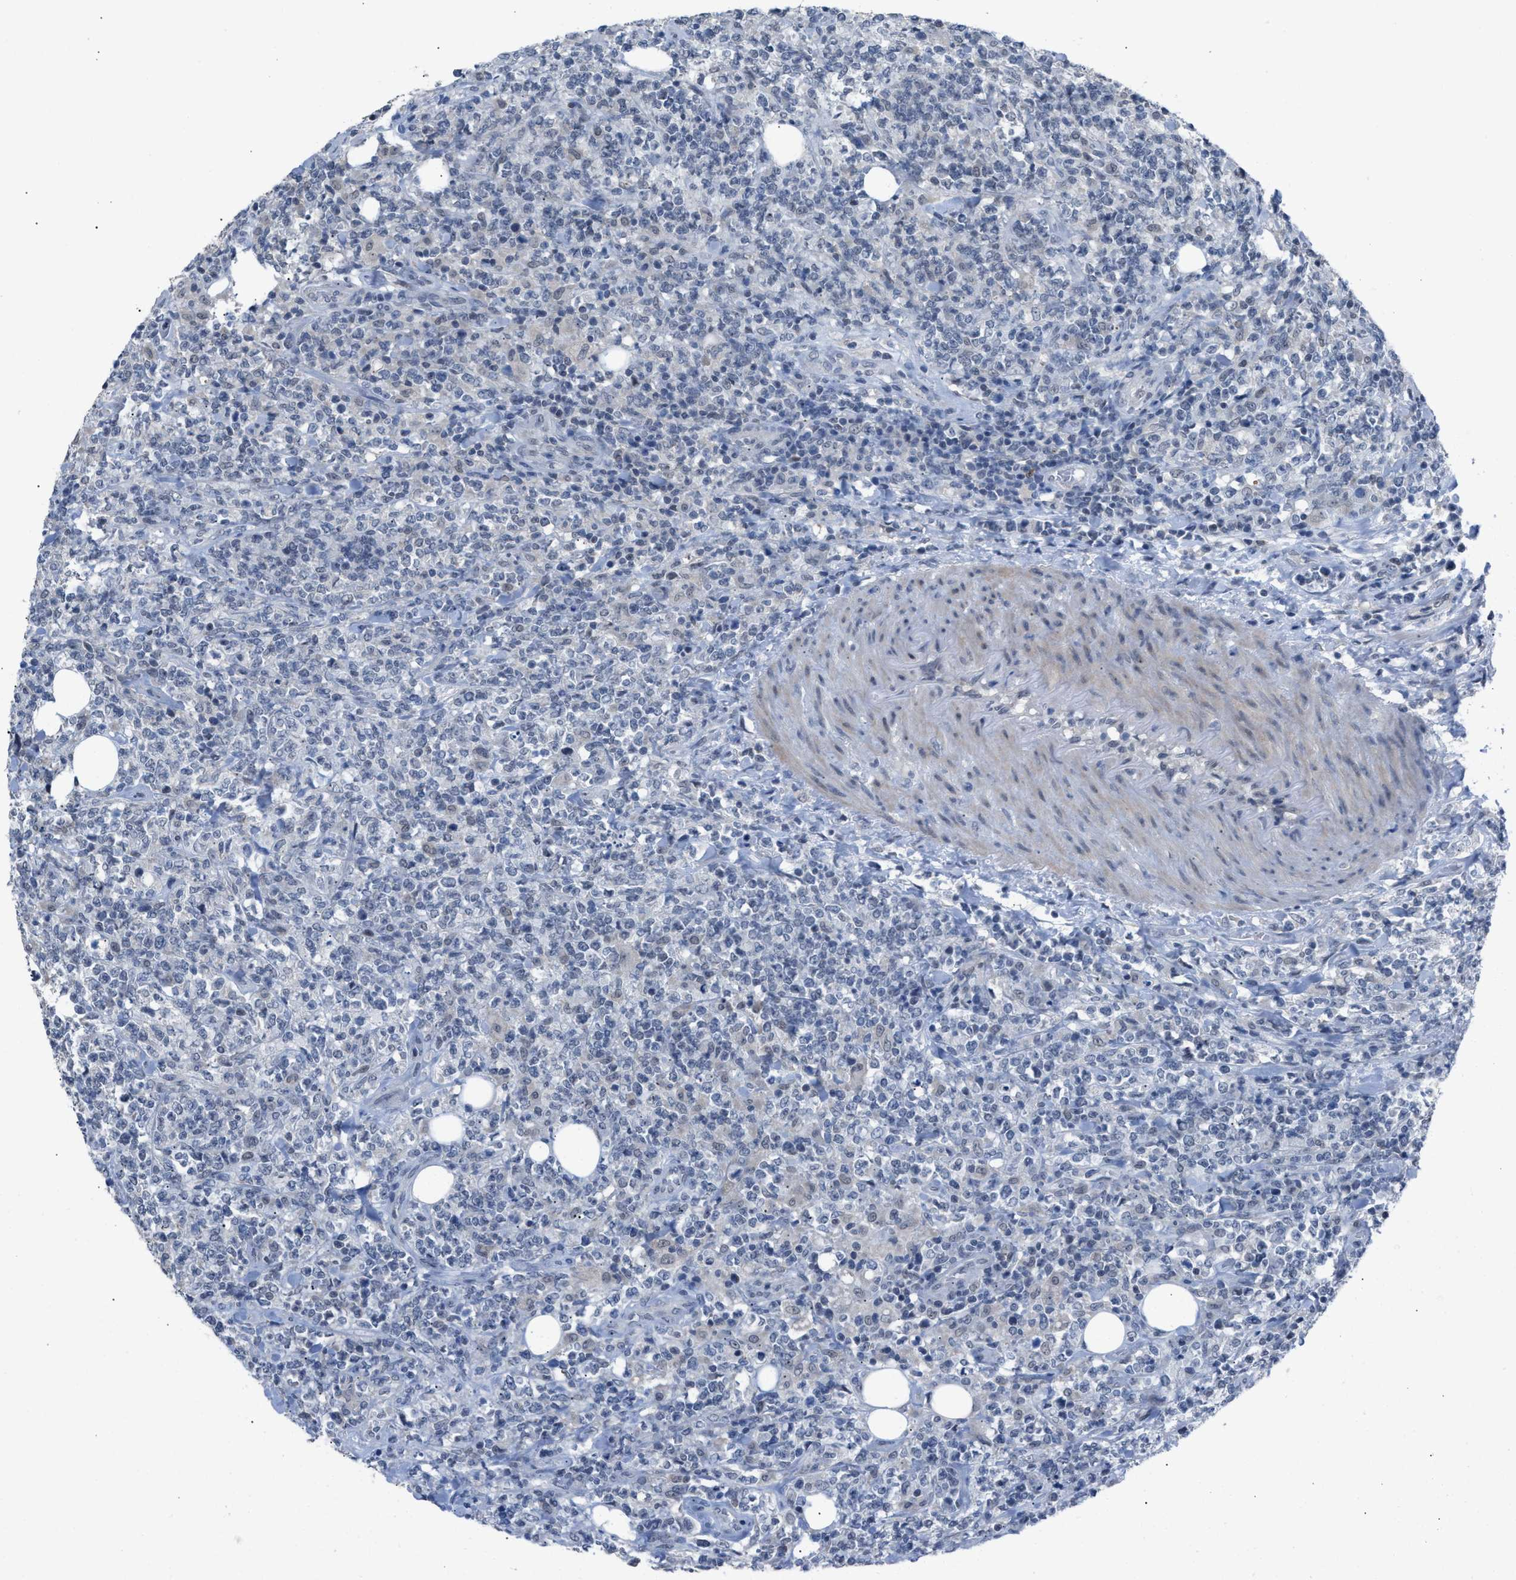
{"staining": {"intensity": "negative", "quantity": "none", "location": "none"}, "tissue": "lymphoma", "cell_type": "Tumor cells", "image_type": "cancer", "snomed": [{"axis": "morphology", "description": "Malignant lymphoma, non-Hodgkin's type, High grade"}, {"axis": "topography", "description": "Soft tissue"}], "caption": "This is an immunohistochemistry (IHC) image of high-grade malignant lymphoma, non-Hodgkin's type. There is no staining in tumor cells.", "gene": "ANAPC11", "patient": {"sex": "male", "age": 18}}